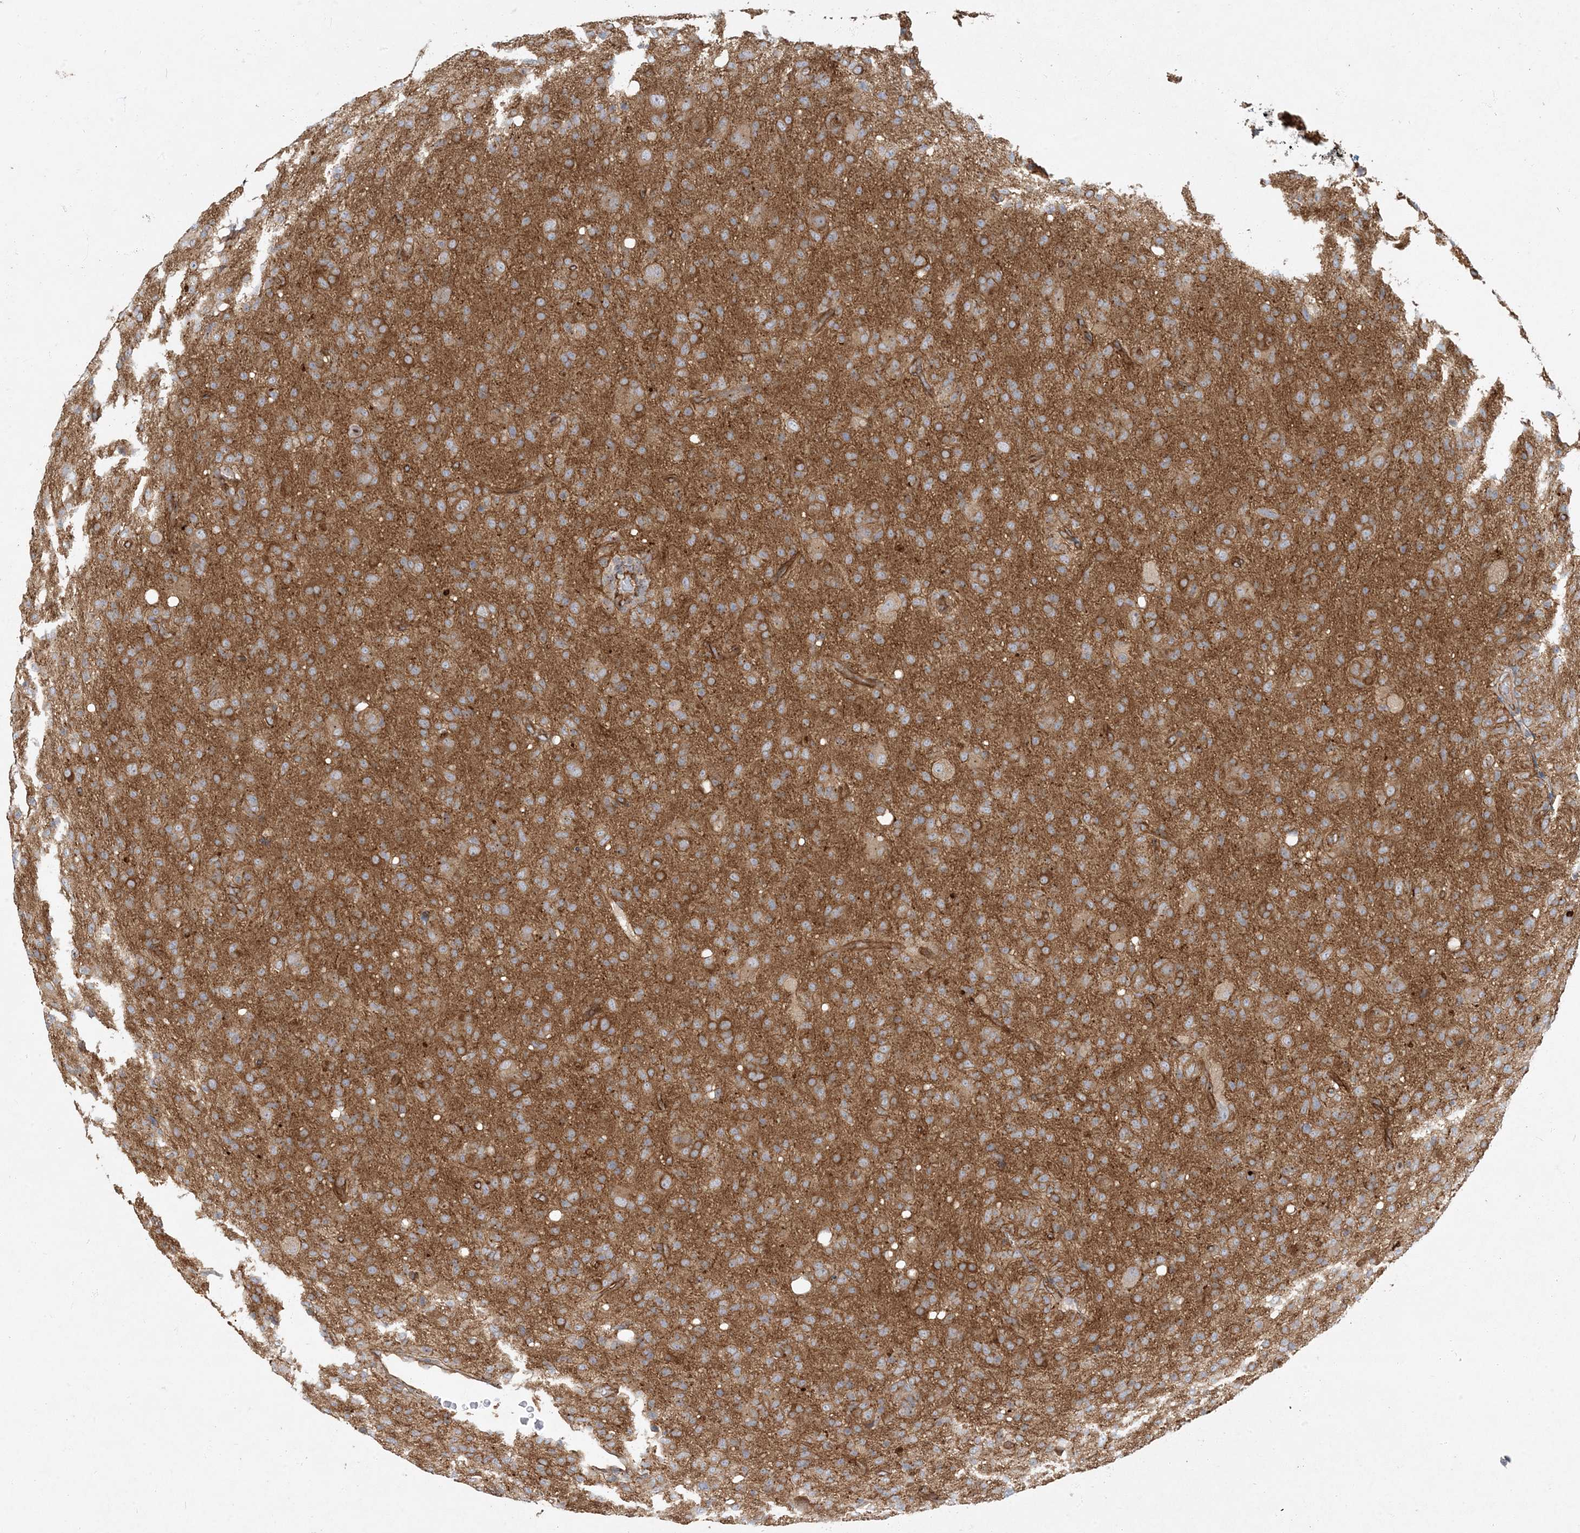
{"staining": {"intensity": "moderate", "quantity": "<25%", "location": "cytoplasmic/membranous"}, "tissue": "glioma", "cell_type": "Tumor cells", "image_type": "cancer", "snomed": [{"axis": "morphology", "description": "Glioma, malignant, High grade"}, {"axis": "topography", "description": "Brain"}], "caption": "High-power microscopy captured an immunohistochemistry histopathology image of malignant glioma (high-grade), revealing moderate cytoplasmic/membranous staining in approximately <25% of tumor cells.", "gene": "ATP23", "patient": {"sex": "female", "age": 57}}